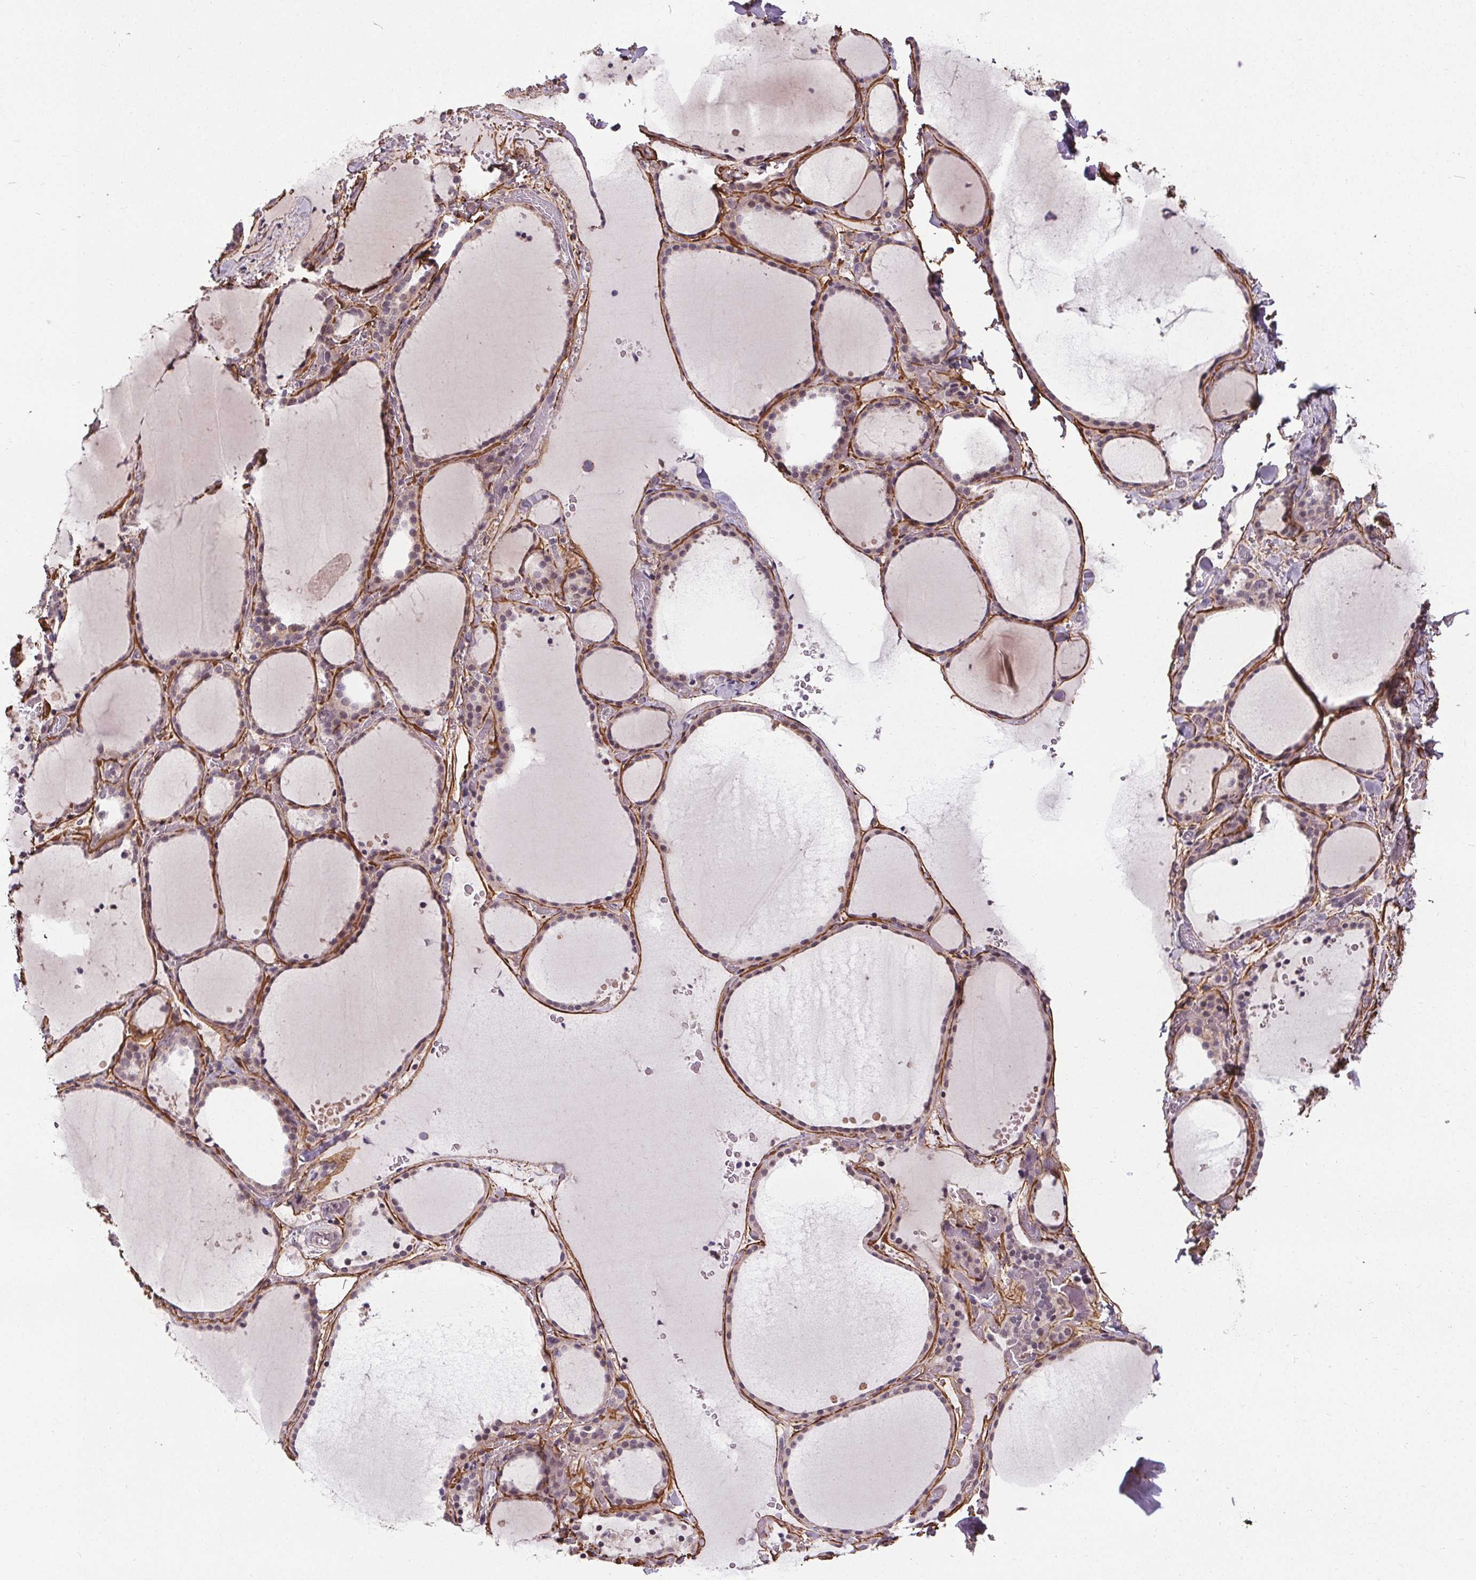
{"staining": {"intensity": "negative", "quantity": "none", "location": "none"}, "tissue": "thyroid gland", "cell_type": "Glandular cells", "image_type": "normal", "snomed": [{"axis": "morphology", "description": "Normal tissue, NOS"}, {"axis": "topography", "description": "Thyroid gland"}], "caption": "The photomicrograph demonstrates no significant positivity in glandular cells of thyroid gland. (DAB IHC with hematoxylin counter stain).", "gene": "KIAA0232", "patient": {"sex": "female", "age": 36}}